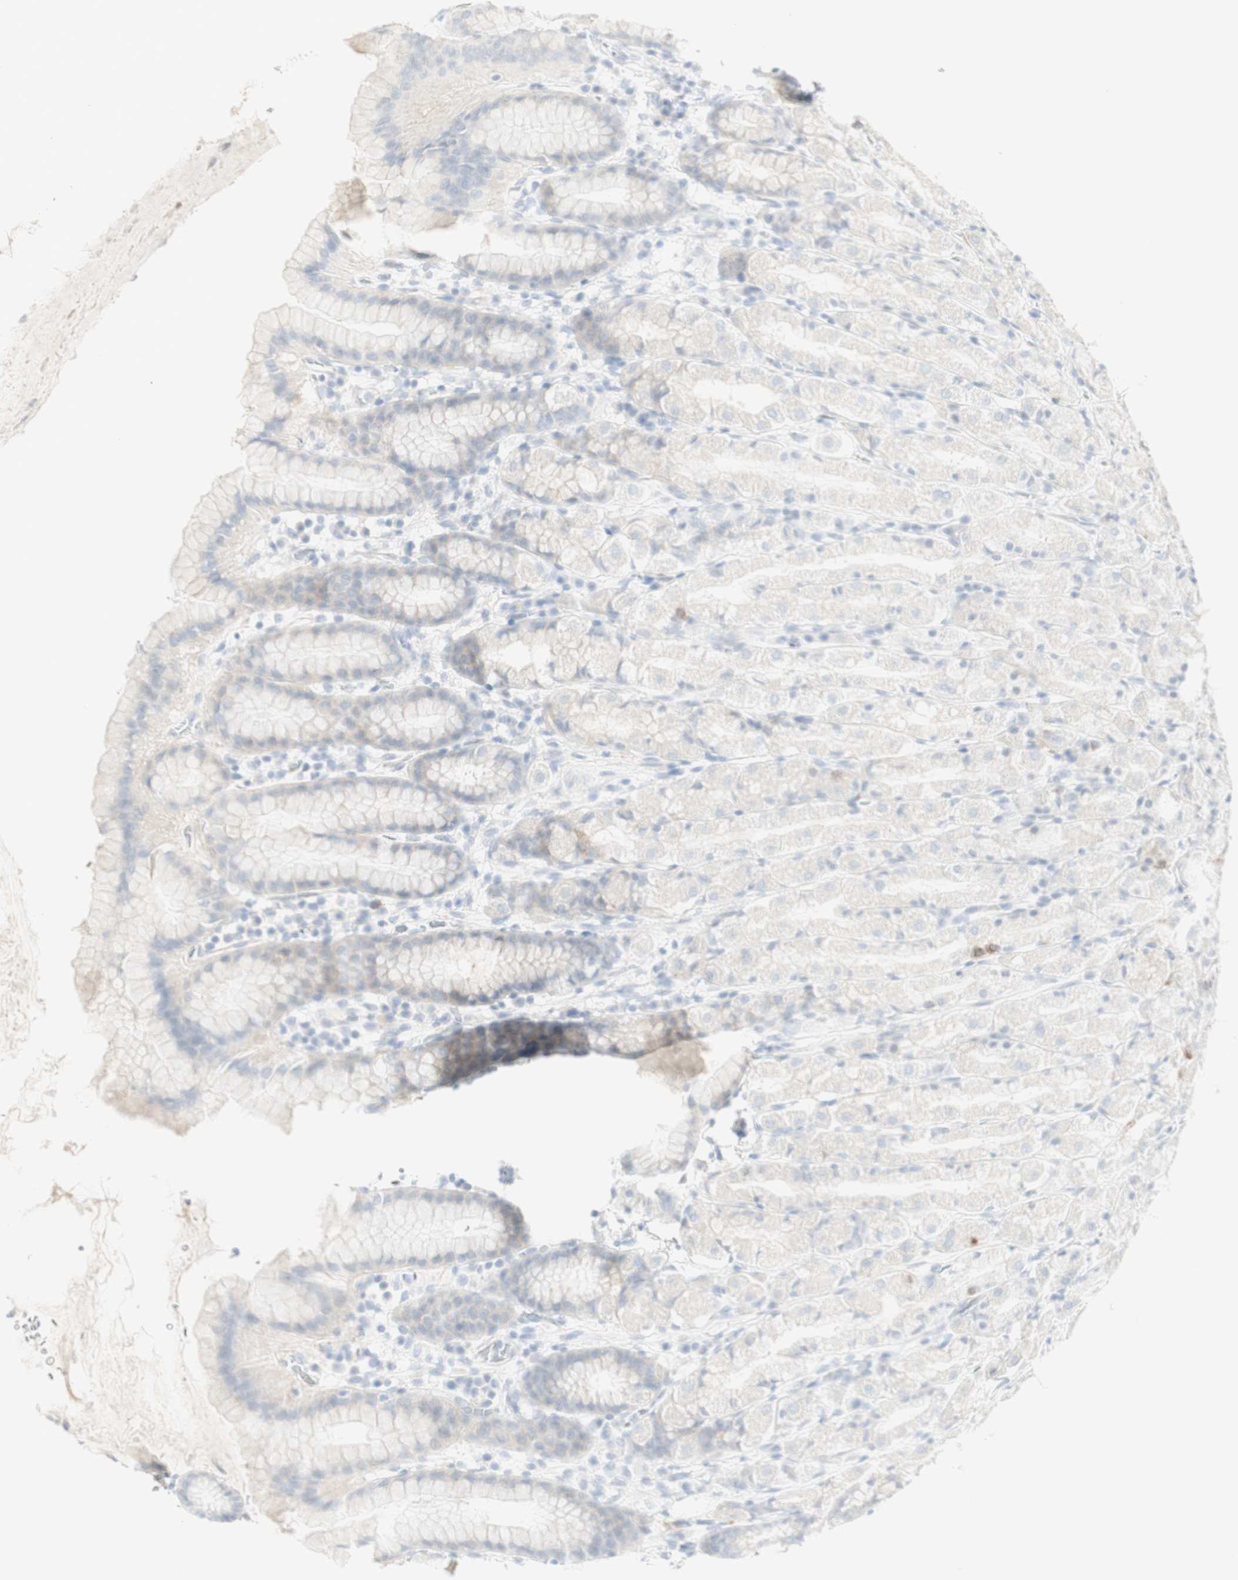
{"staining": {"intensity": "negative", "quantity": "none", "location": "none"}, "tissue": "stomach", "cell_type": "Glandular cells", "image_type": "normal", "snomed": [{"axis": "morphology", "description": "Normal tissue, NOS"}, {"axis": "topography", "description": "Stomach, upper"}], "caption": "This is an immunohistochemistry image of unremarkable human stomach. There is no expression in glandular cells.", "gene": "MDK", "patient": {"sex": "male", "age": 68}}